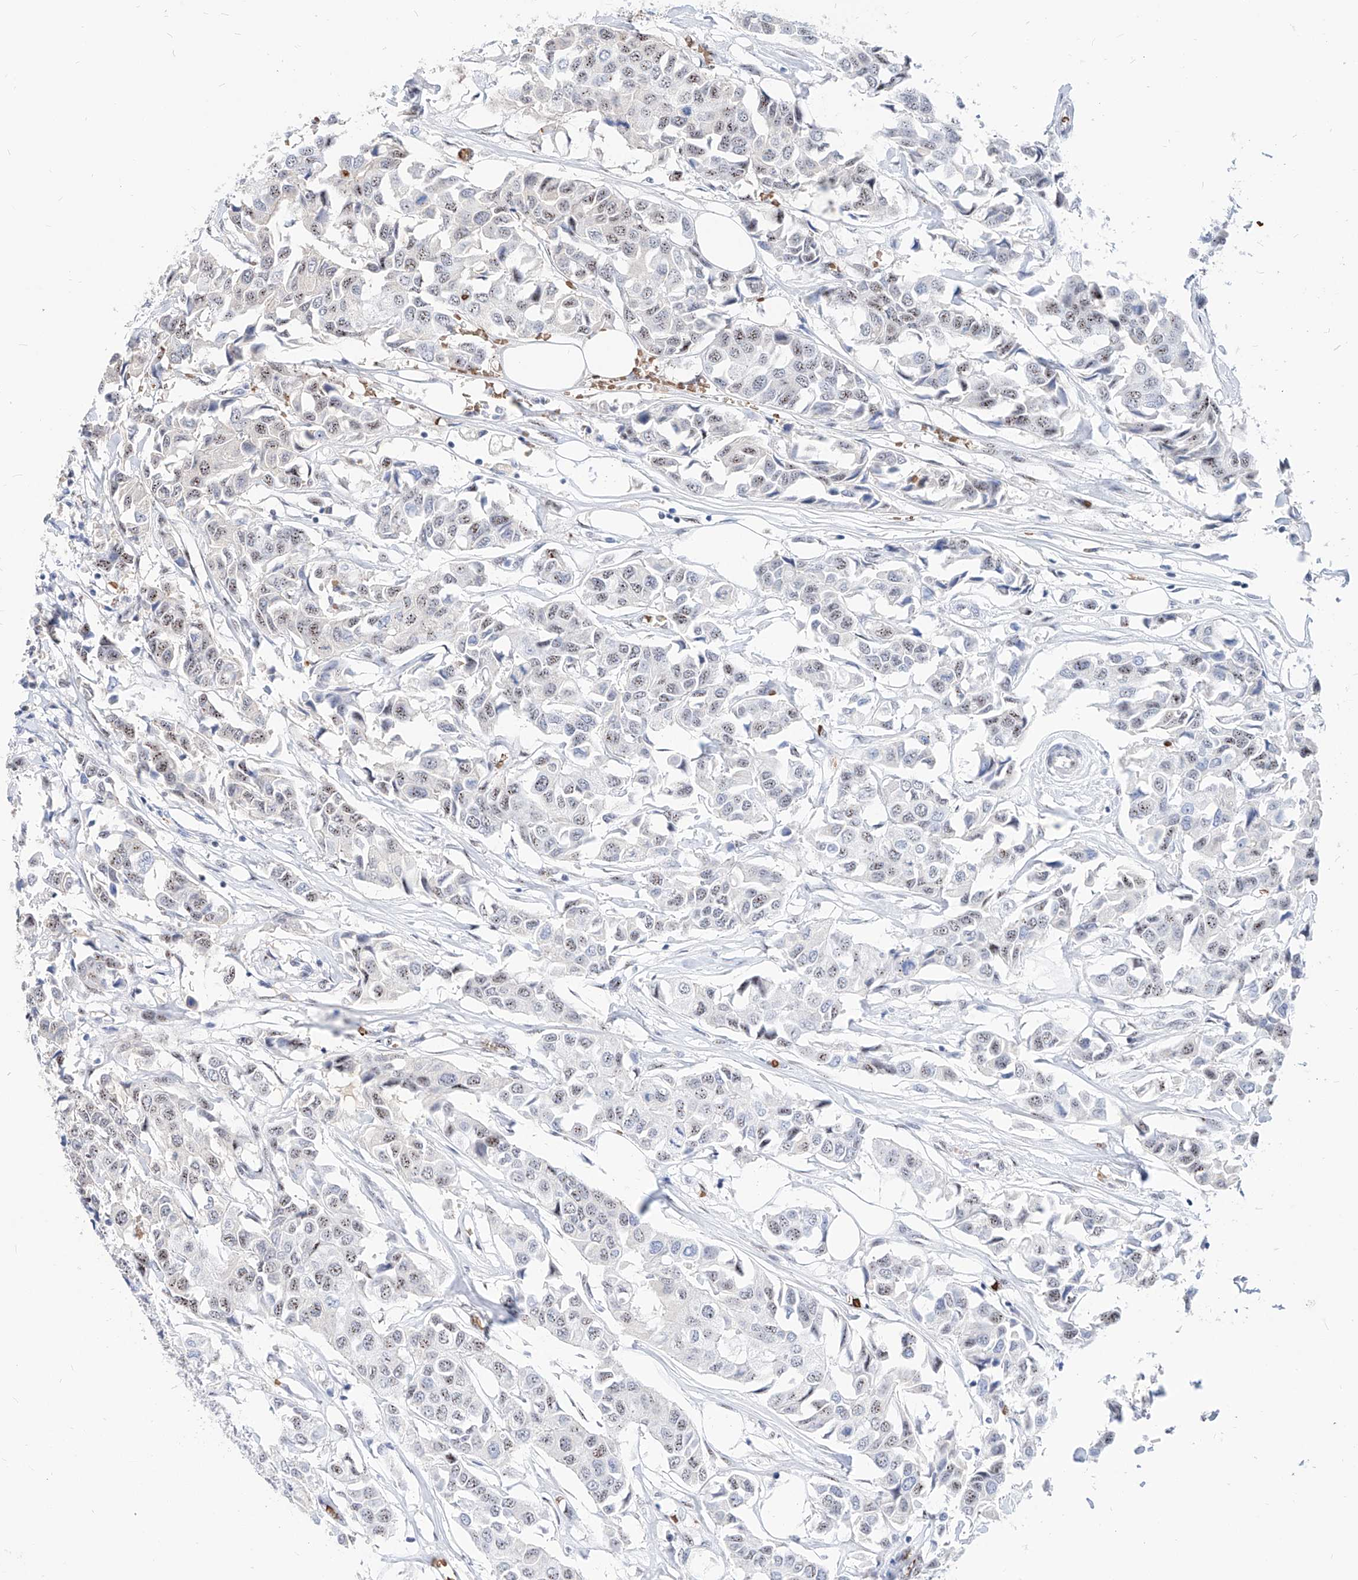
{"staining": {"intensity": "weak", "quantity": ">75%", "location": "nuclear"}, "tissue": "breast cancer", "cell_type": "Tumor cells", "image_type": "cancer", "snomed": [{"axis": "morphology", "description": "Duct carcinoma"}, {"axis": "topography", "description": "Breast"}], "caption": "A brown stain highlights weak nuclear expression of a protein in breast cancer (invasive ductal carcinoma) tumor cells.", "gene": "ZFP42", "patient": {"sex": "female", "age": 80}}